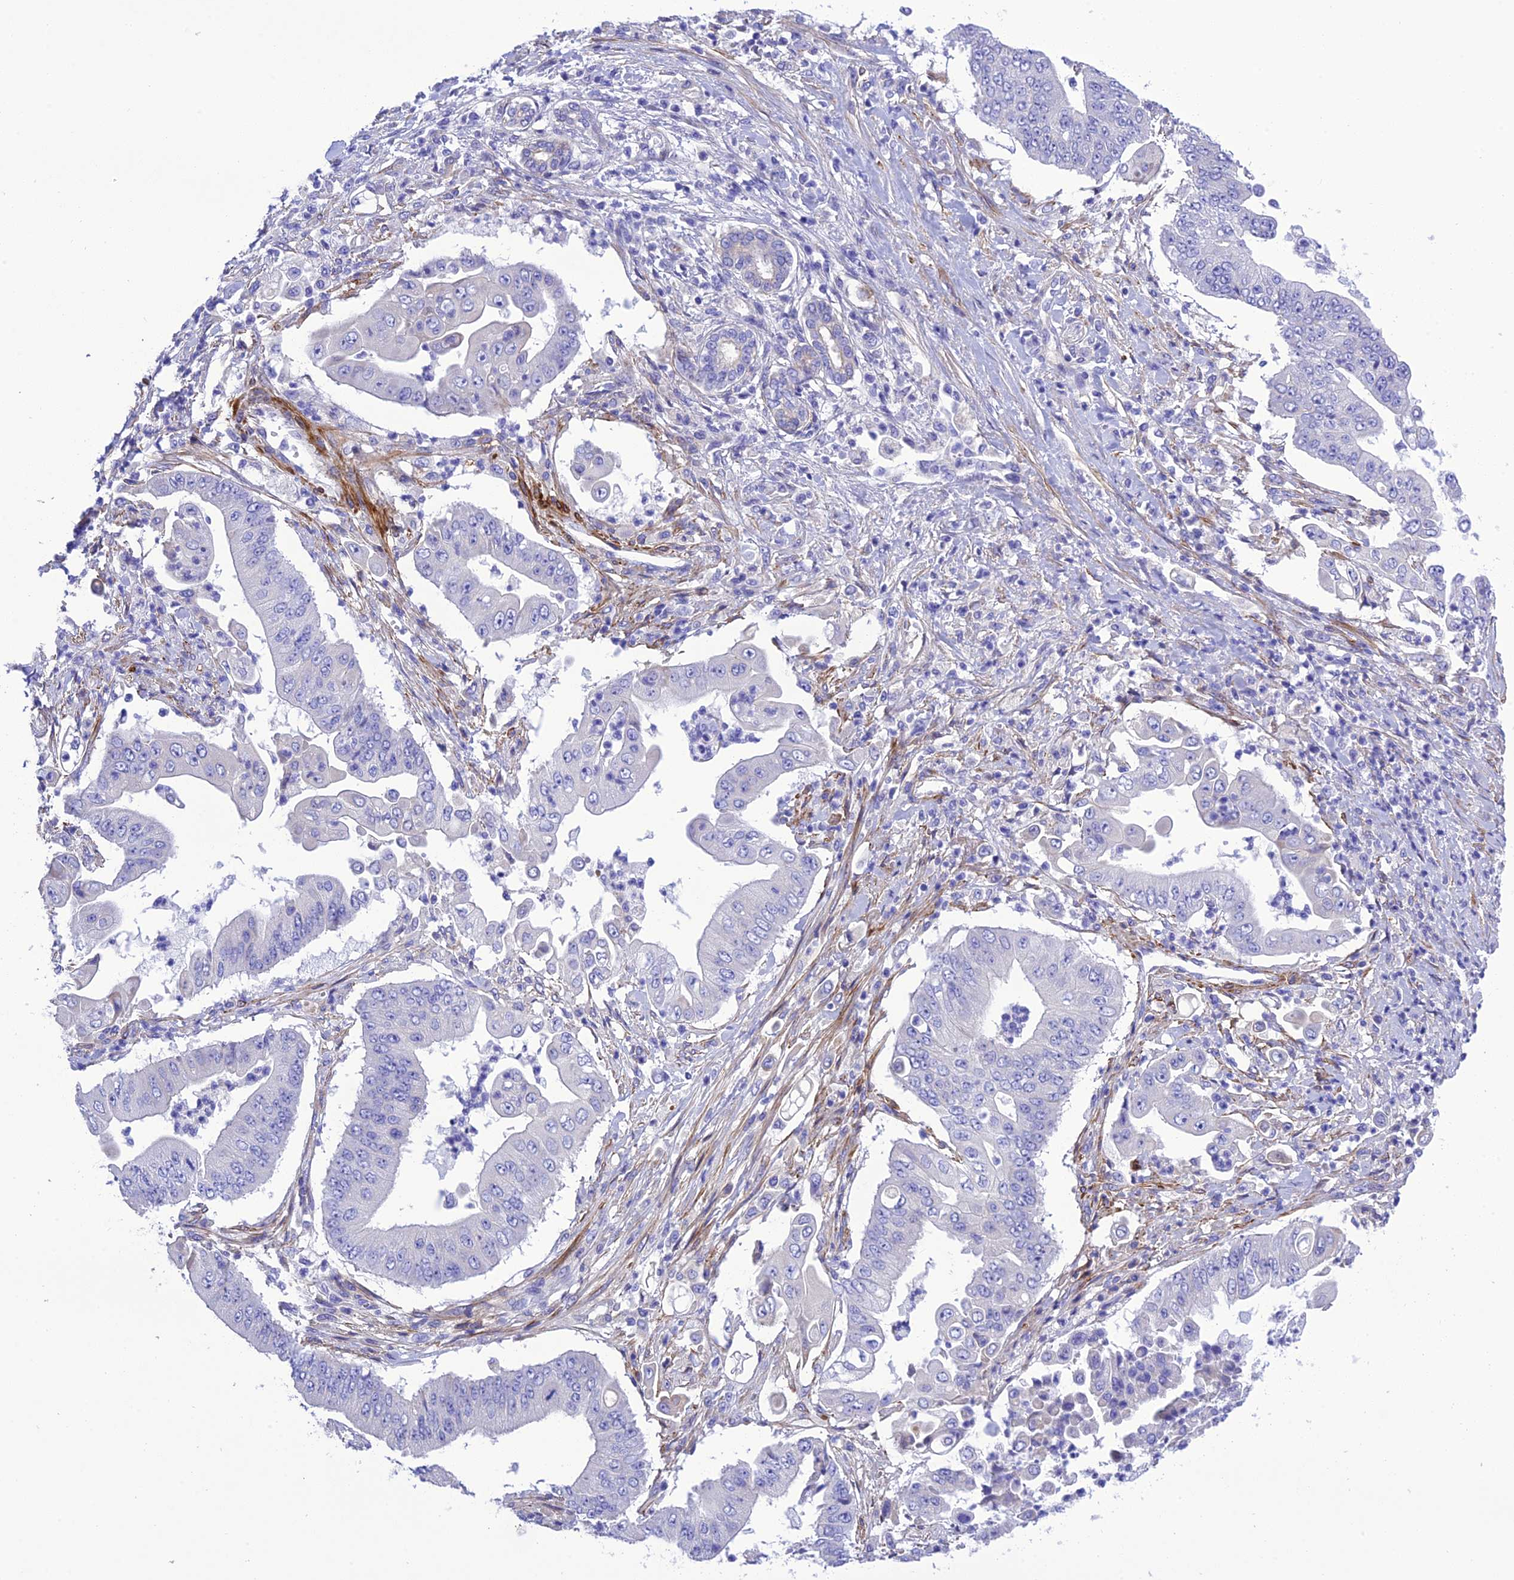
{"staining": {"intensity": "negative", "quantity": "none", "location": "none"}, "tissue": "pancreatic cancer", "cell_type": "Tumor cells", "image_type": "cancer", "snomed": [{"axis": "morphology", "description": "Adenocarcinoma, NOS"}, {"axis": "topography", "description": "Pancreas"}], "caption": "Protein analysis of pancreatic cancer exhibits no significant positivity in tumor cells.", "gene": "FRA10AC1", "patient": {"sex": "female", "age": 77}}